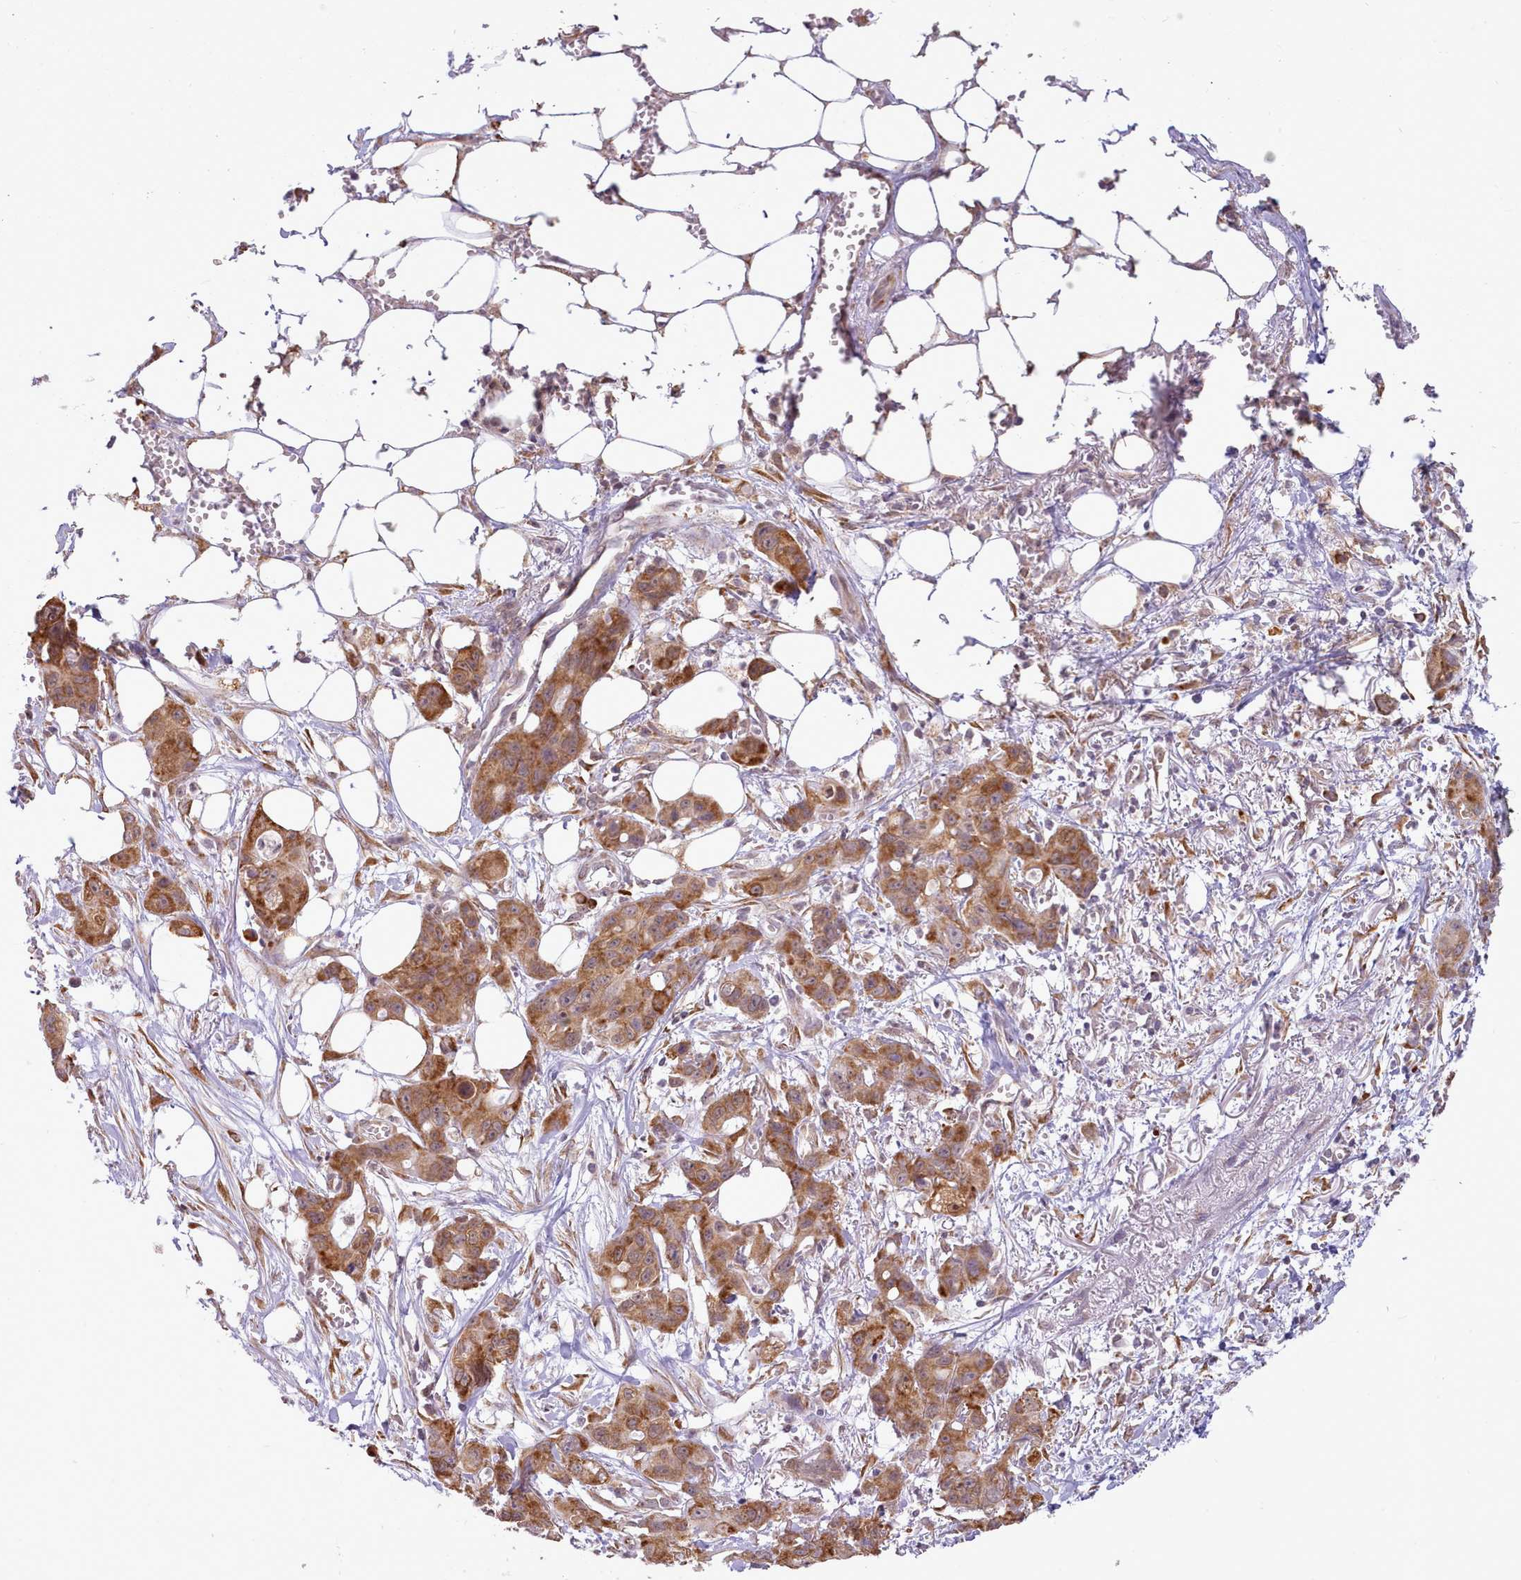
{"staining": {"intensity": "moderate", "quantity": ">75%", "location": "cytoplasmic/membranous"}, "tissue": "ovarian cancer", "cell_type": "Tumor cells", "image_type": "cancer", "snomed": [{"axis": "morphology", "description": "Cystadenocarcinoma, mucinous, NOS"}, {"axis": "topography", "description": "Ovary"}], "caption": "Approximately >75% of tumor cells in human ovarian cancer display moderate cytoplasmic/membranous protein expression as visualized by brown immunohistochemical staining.", "gene": "SEC61B", "patient": {"sex": "female", "age": 70}}